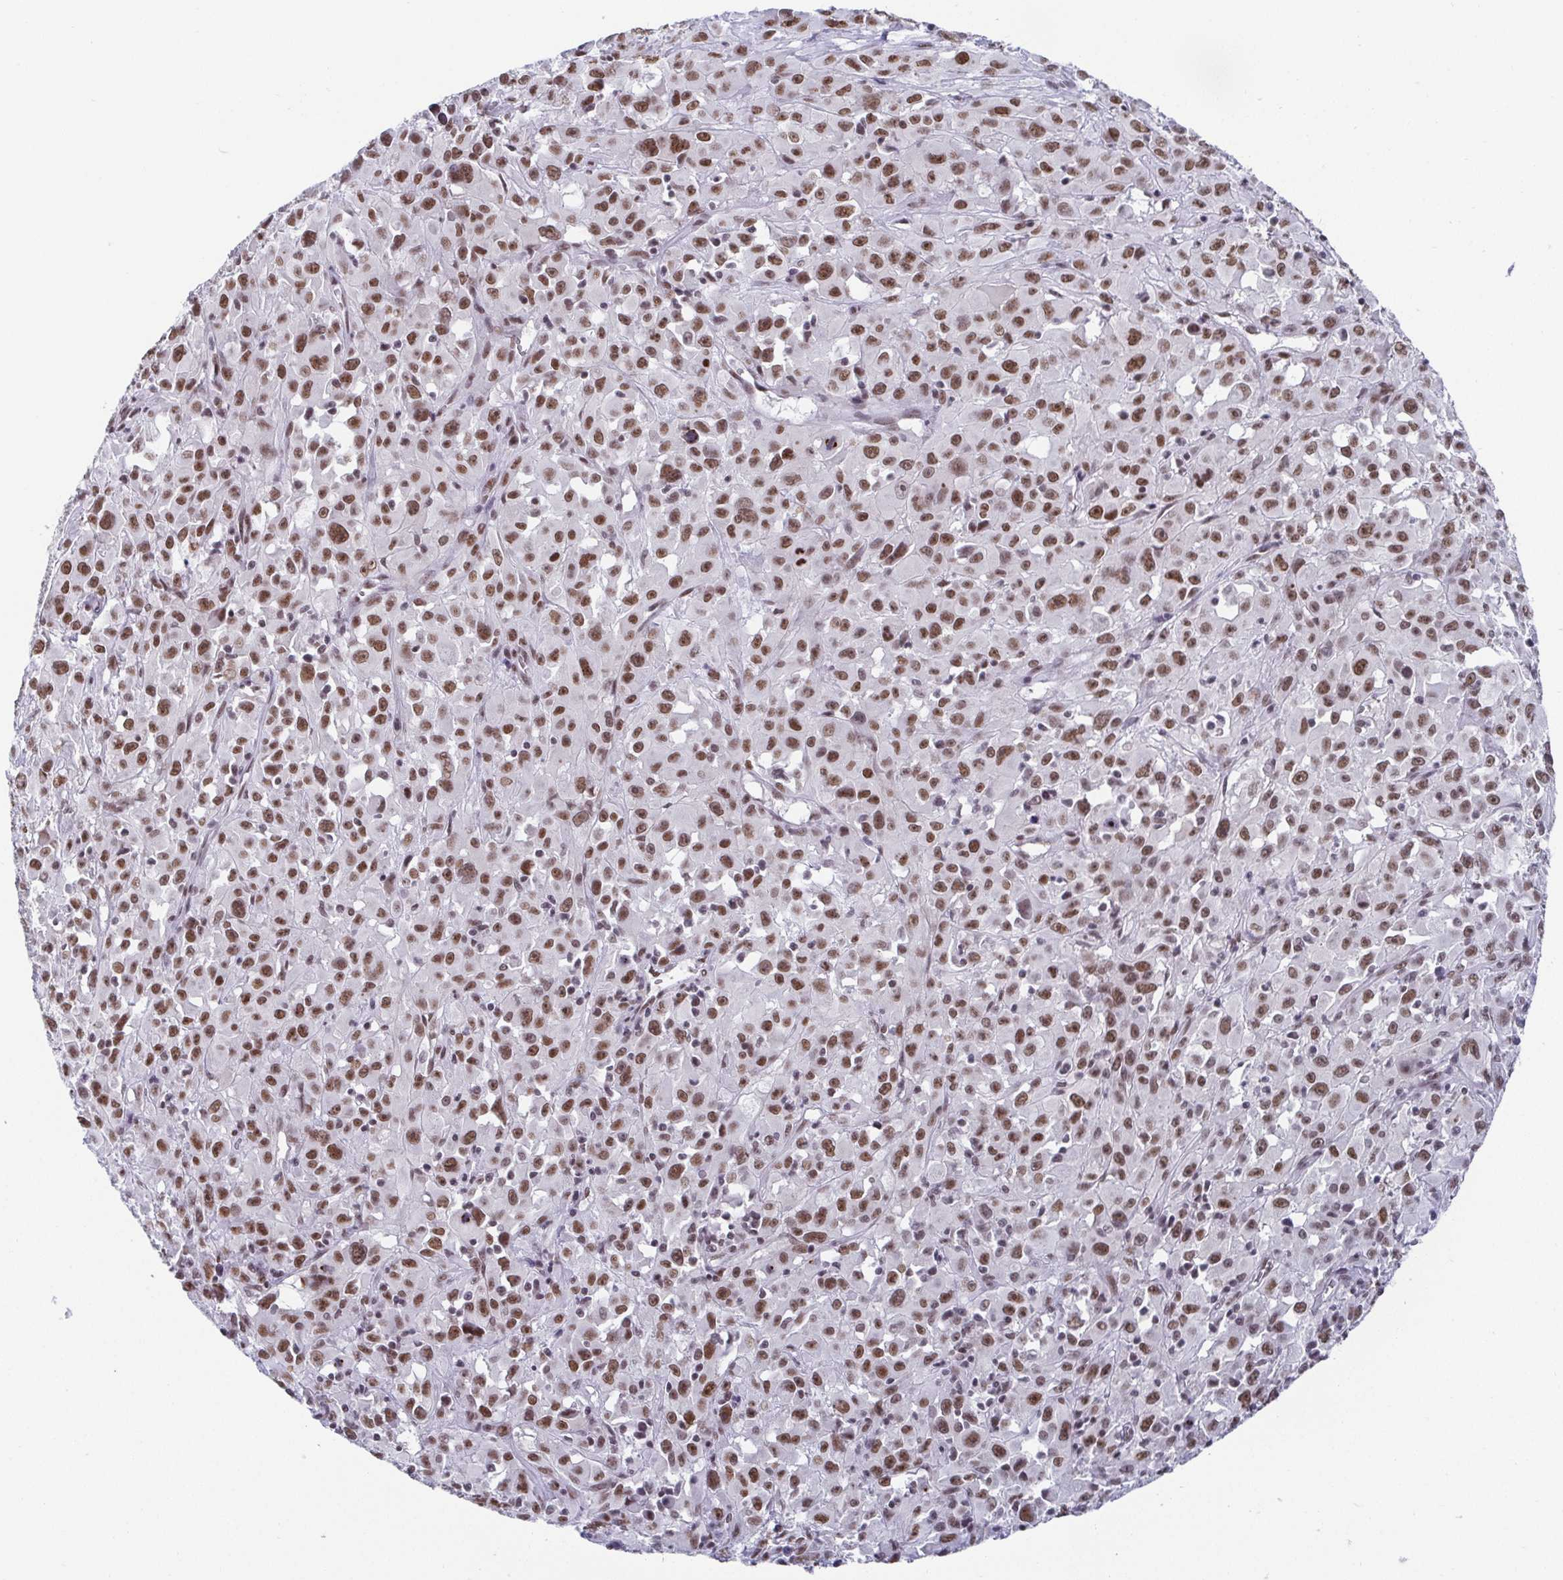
{"staining": {"intensity": "moderate", "quantity": ">75%", "location": "nuclear"}, "tissue": "melanoma", "cell_type": "Tumor cells", "image_type": "cancer", "snomed": [{"axis": "morphology", "description": "Malignant melanoma, Metastatic site"}, {"axis": "topography", "description": "Soft tissue"}], "caption": "Melanoma stained for a protein (brown) demonstrates moderate nuclear positive staining in approximately >75% of tumor cells.", "gene": "SLC7A10", "patient": {"sex": "male", "age": 50}}